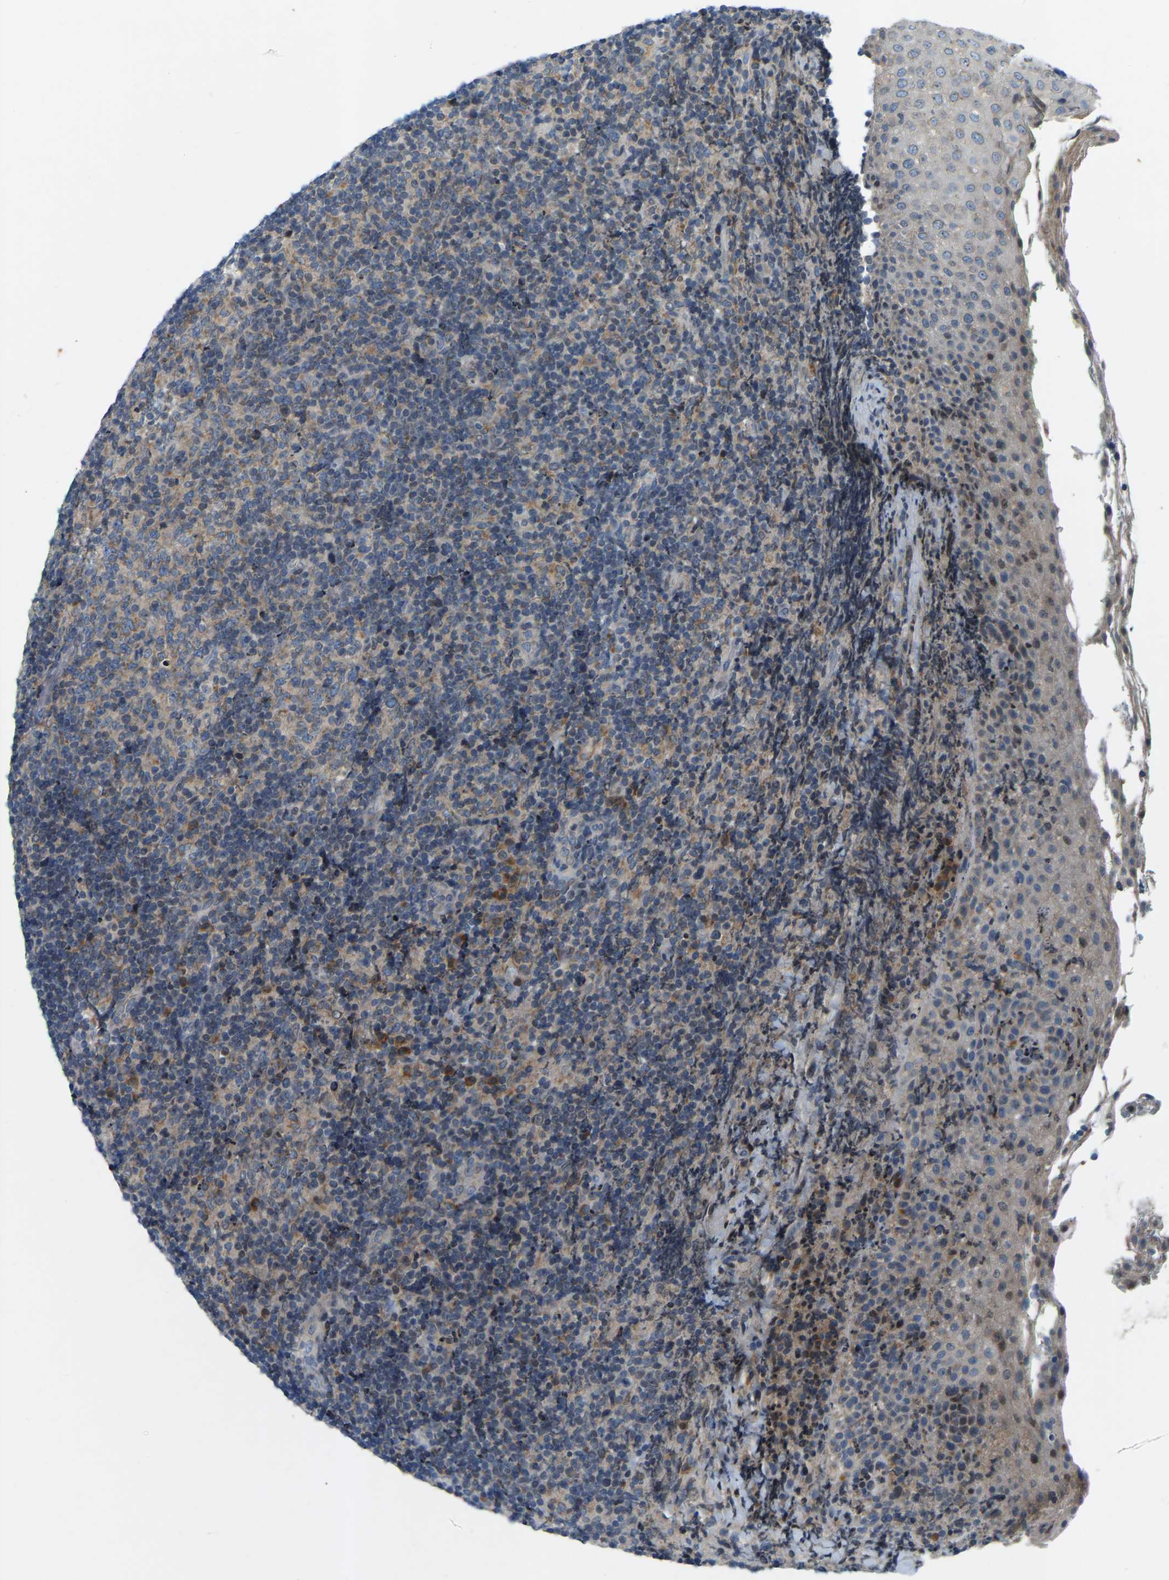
{"staining": {"intensity": "moderate", "quantity": "<25%", "location": "cytoplasmic/membranous"}, "tissue": "lymphoma", "cell_type": "Tumor cells", "image_type": "cancer", "snomed": [{"axis": "morphology", "description": "Malignant lymphoma, non-Hodgkin's type, High grade"}, {"axis": "topography", "description": "Tonsil"}], "caption": "A brown stain labels moderate cytoplasmic/membranous expression of a protein in malignant lymphoma, non-Hodgkin's type (high-grade) tumor cells. Nuclei are stained in blue.", "gene": "PARL", "patient": {"sex": "female", "age": 36}}